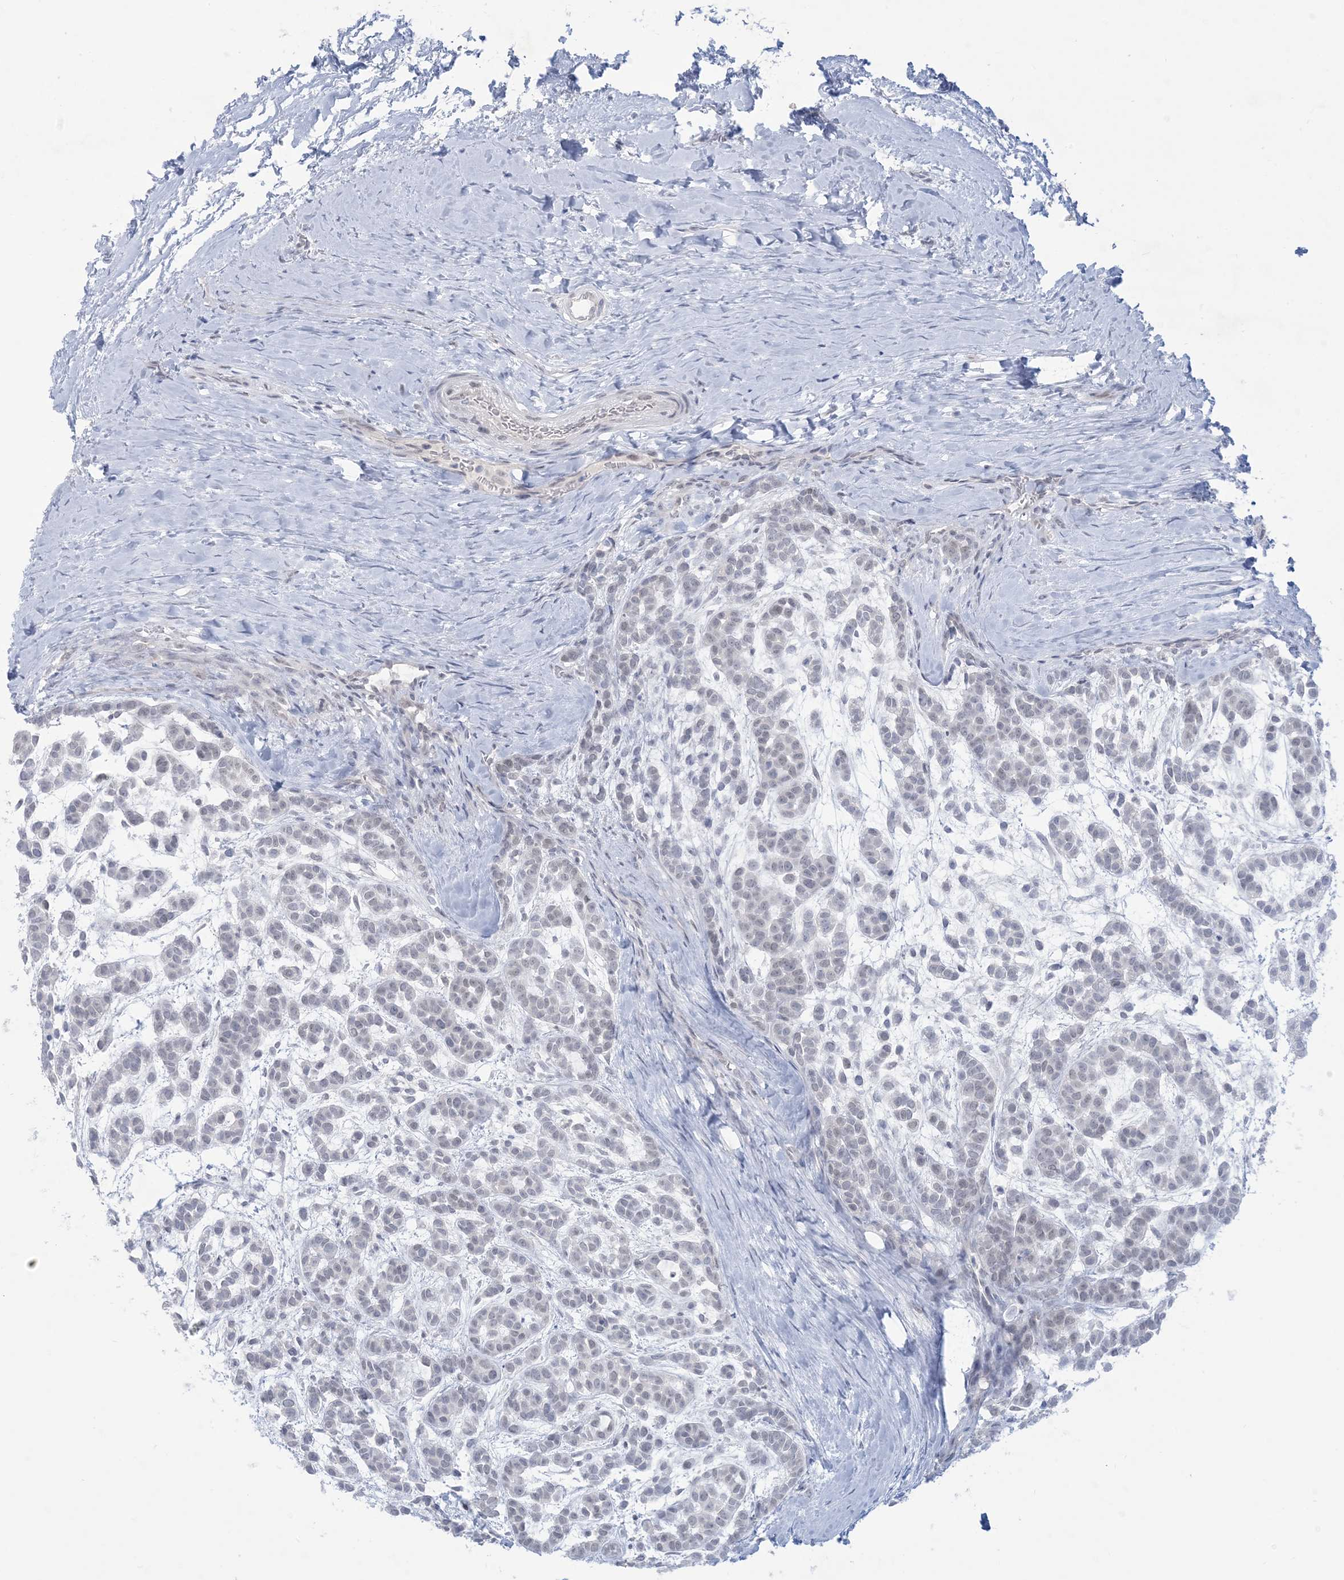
{"staining": {"intensity": "negative", "quantity": "none", "location": "none"}, "tissue": "head and neck cancer", "cell_type": "Tumor cells", "image_type": "cancer", "snomed": [{"axis": "morphology", "description": "Adenocarcinoma, NOS"}, {"axis": "morphology", "description": "Adenoma, NOS"}, {"axis": "topography", "description": "Head-Neck"}], "caption": "There is no significant expression in tumor cells of head and neck adenocarcinoma.", "gene": "HOMEZ", "patient": {"sex": "female", "age": 55}}